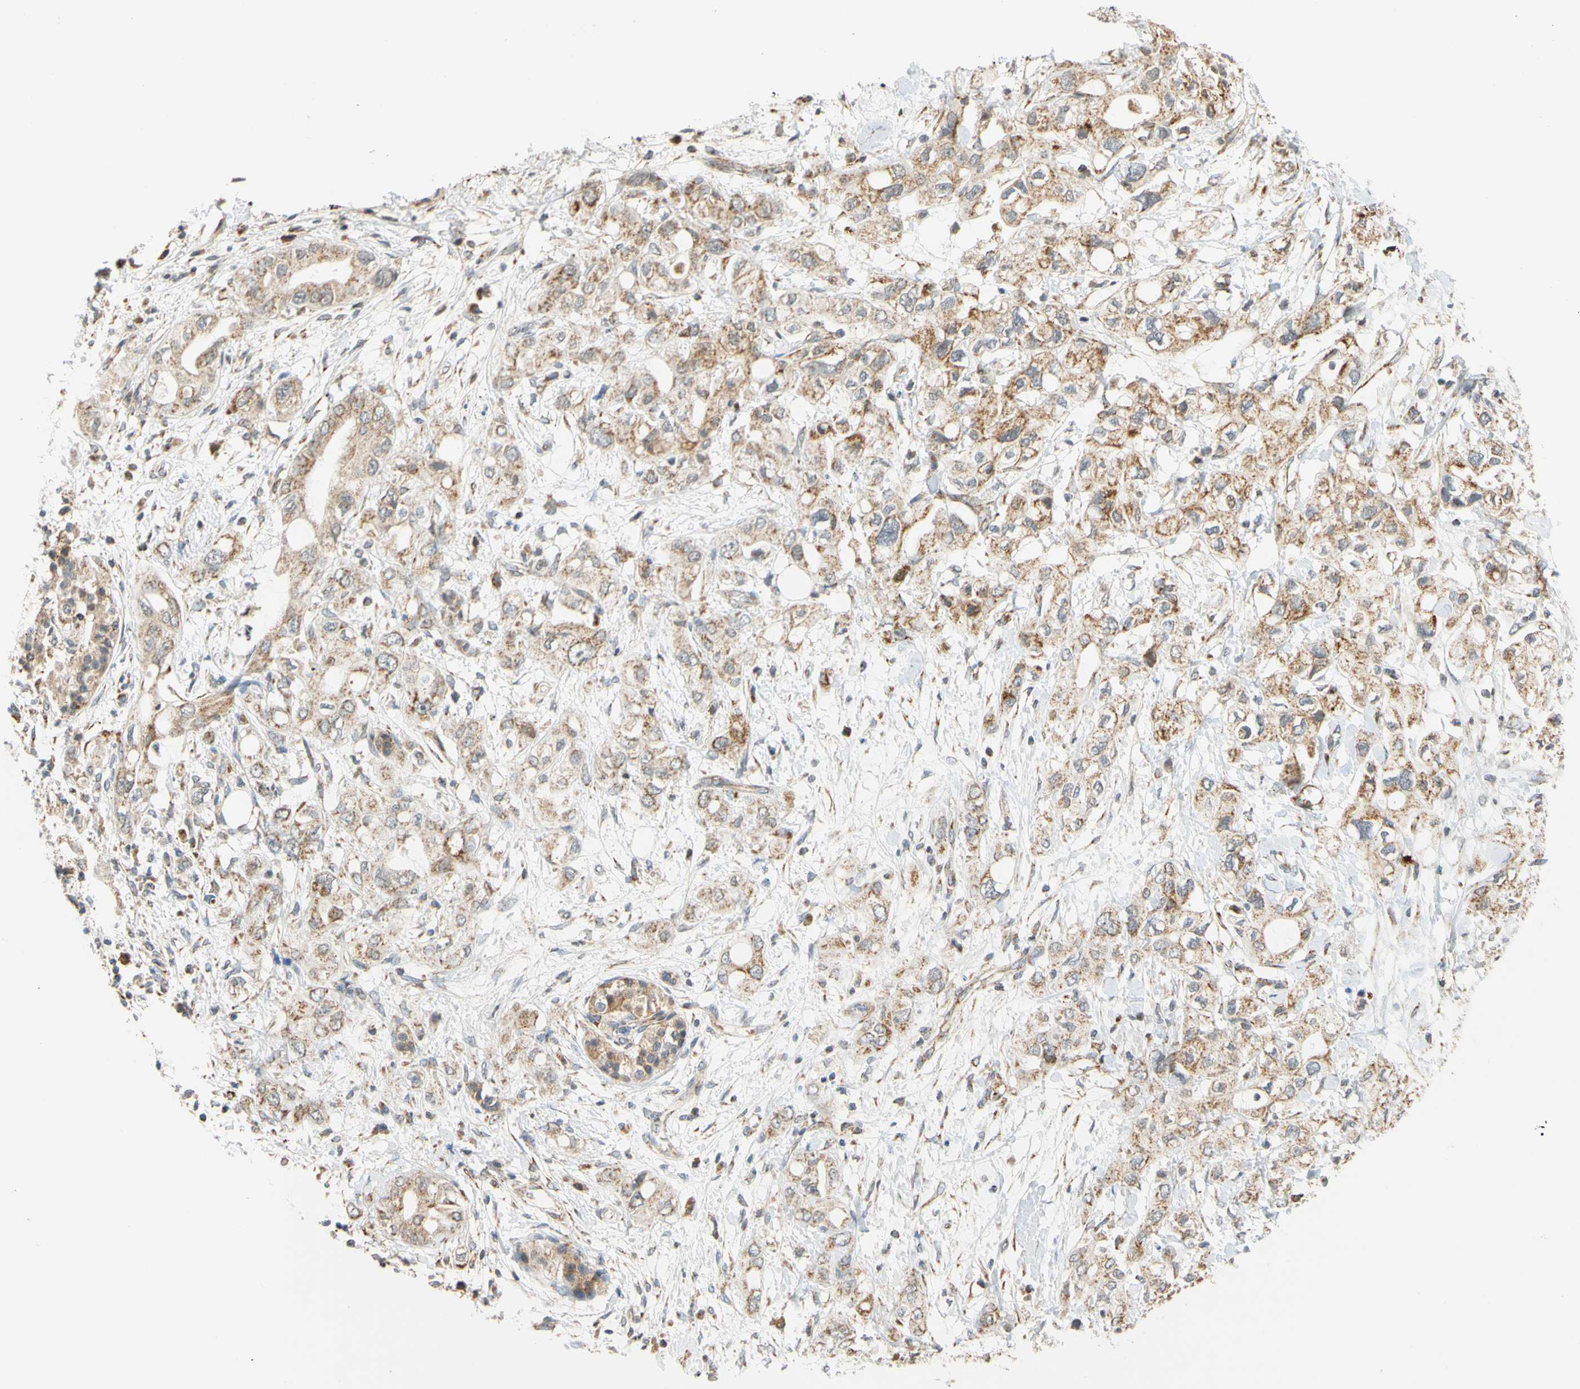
{"staining": {"intensity": "moderate", "quantity": ">75%", "location": "cytoplasmic/membranous"}, "tissue": "pancreatic cancer", "cell_type": "Tumor cells", "image_type": "cancer", "snomed": [{"axis": "morphology", "description": "Adenocarcinoma, NOS"}, {"axis": "topography", "description": "Pancreas"}], "caption": "An immunohistochemistry (IHC) photomicrograph of tumor tissue is shown. Protein staining in brown labels moderate cytoplasmic/membranous positivity in pancreatic cancer (adenocarcinoma) within tumor cells.", "gene": "SFXN3", "patient": {"sex": "female", "age": 56}}